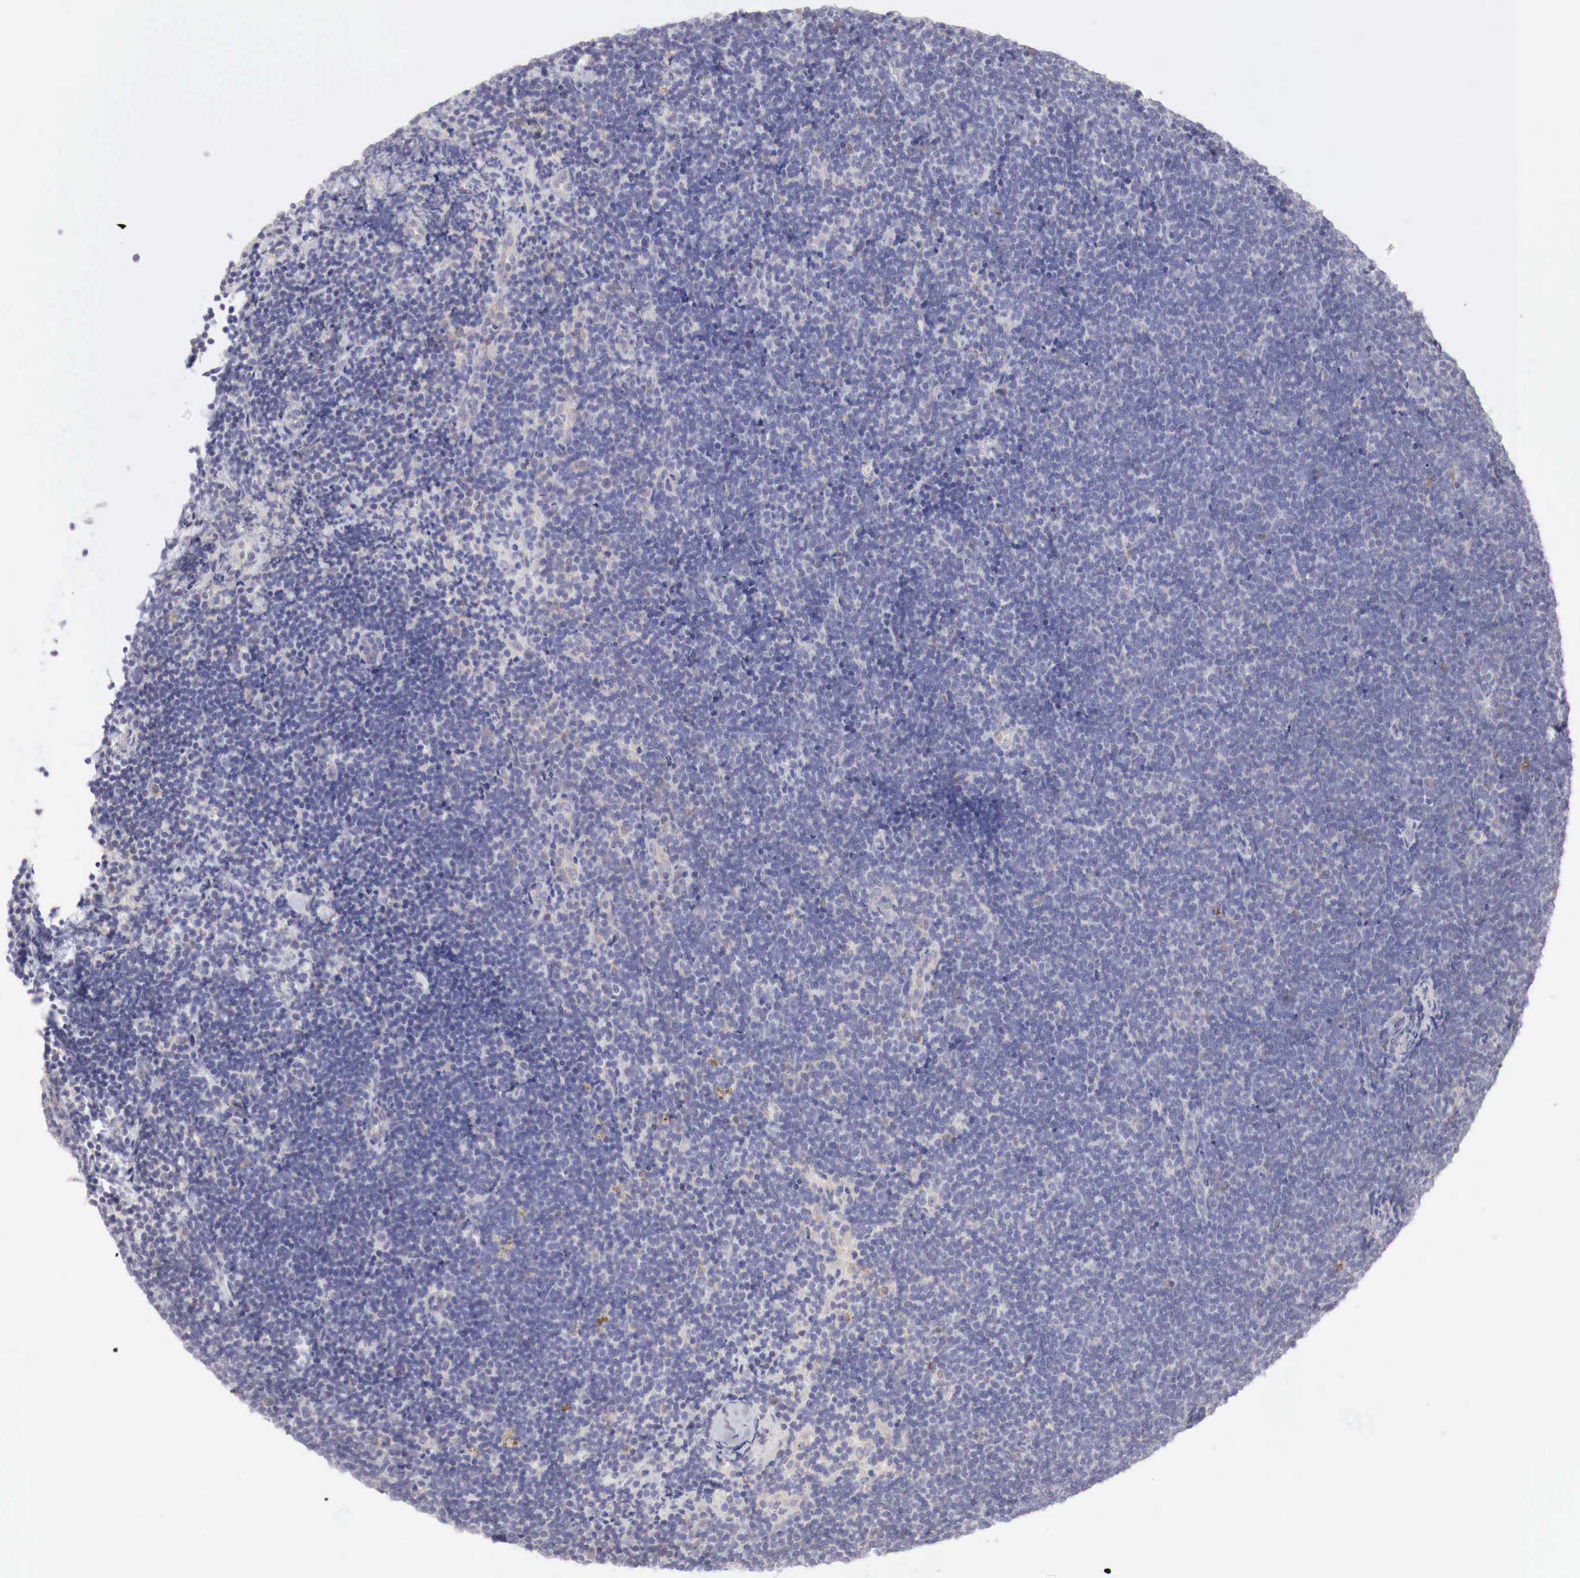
{"staining": {"intensity": "negative", "quantity": "none", "location": "none"}, "tissue": "lymphoma", "cell_type": "Tumor cells", "image_type": "cancer", "snomed": [{"axis": "morphology", "description": "Malignant lymphoma, non-Hodgkin's type, Low grade"}, {"axis": "topography", "description": "Lymph node"}], "caption": "Tumor cells show no significant protein staining in malignant lymphoma, non-Hodgkin's type (low-grade).", "gene": "NSDHL", "patient": {"sex": "female", "age": 51}}